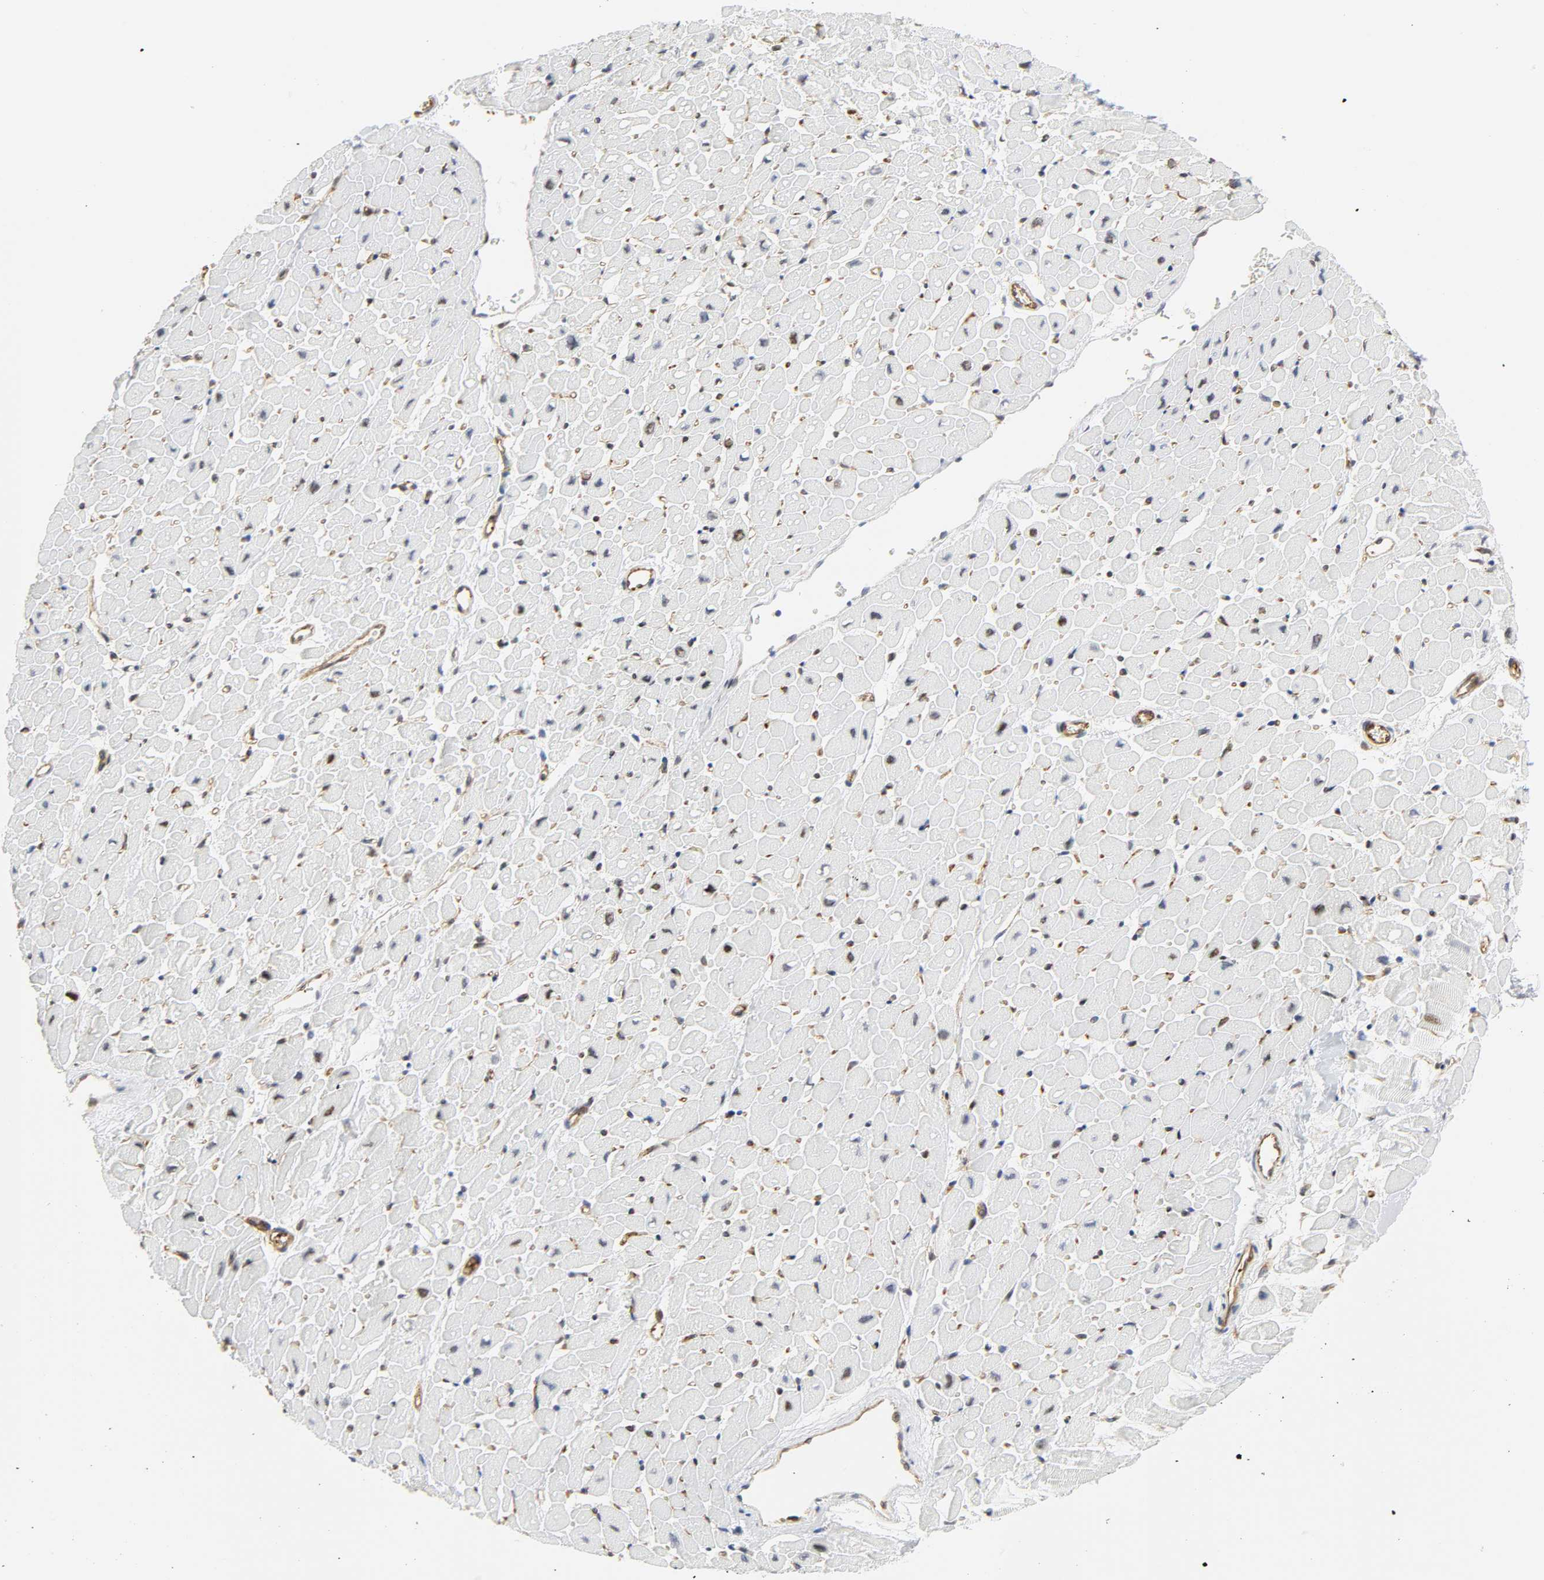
{"staining": {"intensity": "moderate", "quantity": "<25%", "location": "nuclear"}, "tissue": "heart muscle", "cell_type": "Cardiomyocytes", "image_type": "normal", "snomed": [{"axis": "morphology", "description": "Normal tissue, NOS"}, {"axis": "topography", "description": "Heart"}], "caption": "Protein expression analysis of normal human heart muscle reveals moderate nuclear expression in about <25% of cardiomyocytes.", "gene": "DOCK1", "patient": {"sex": "male", "age": 45}}